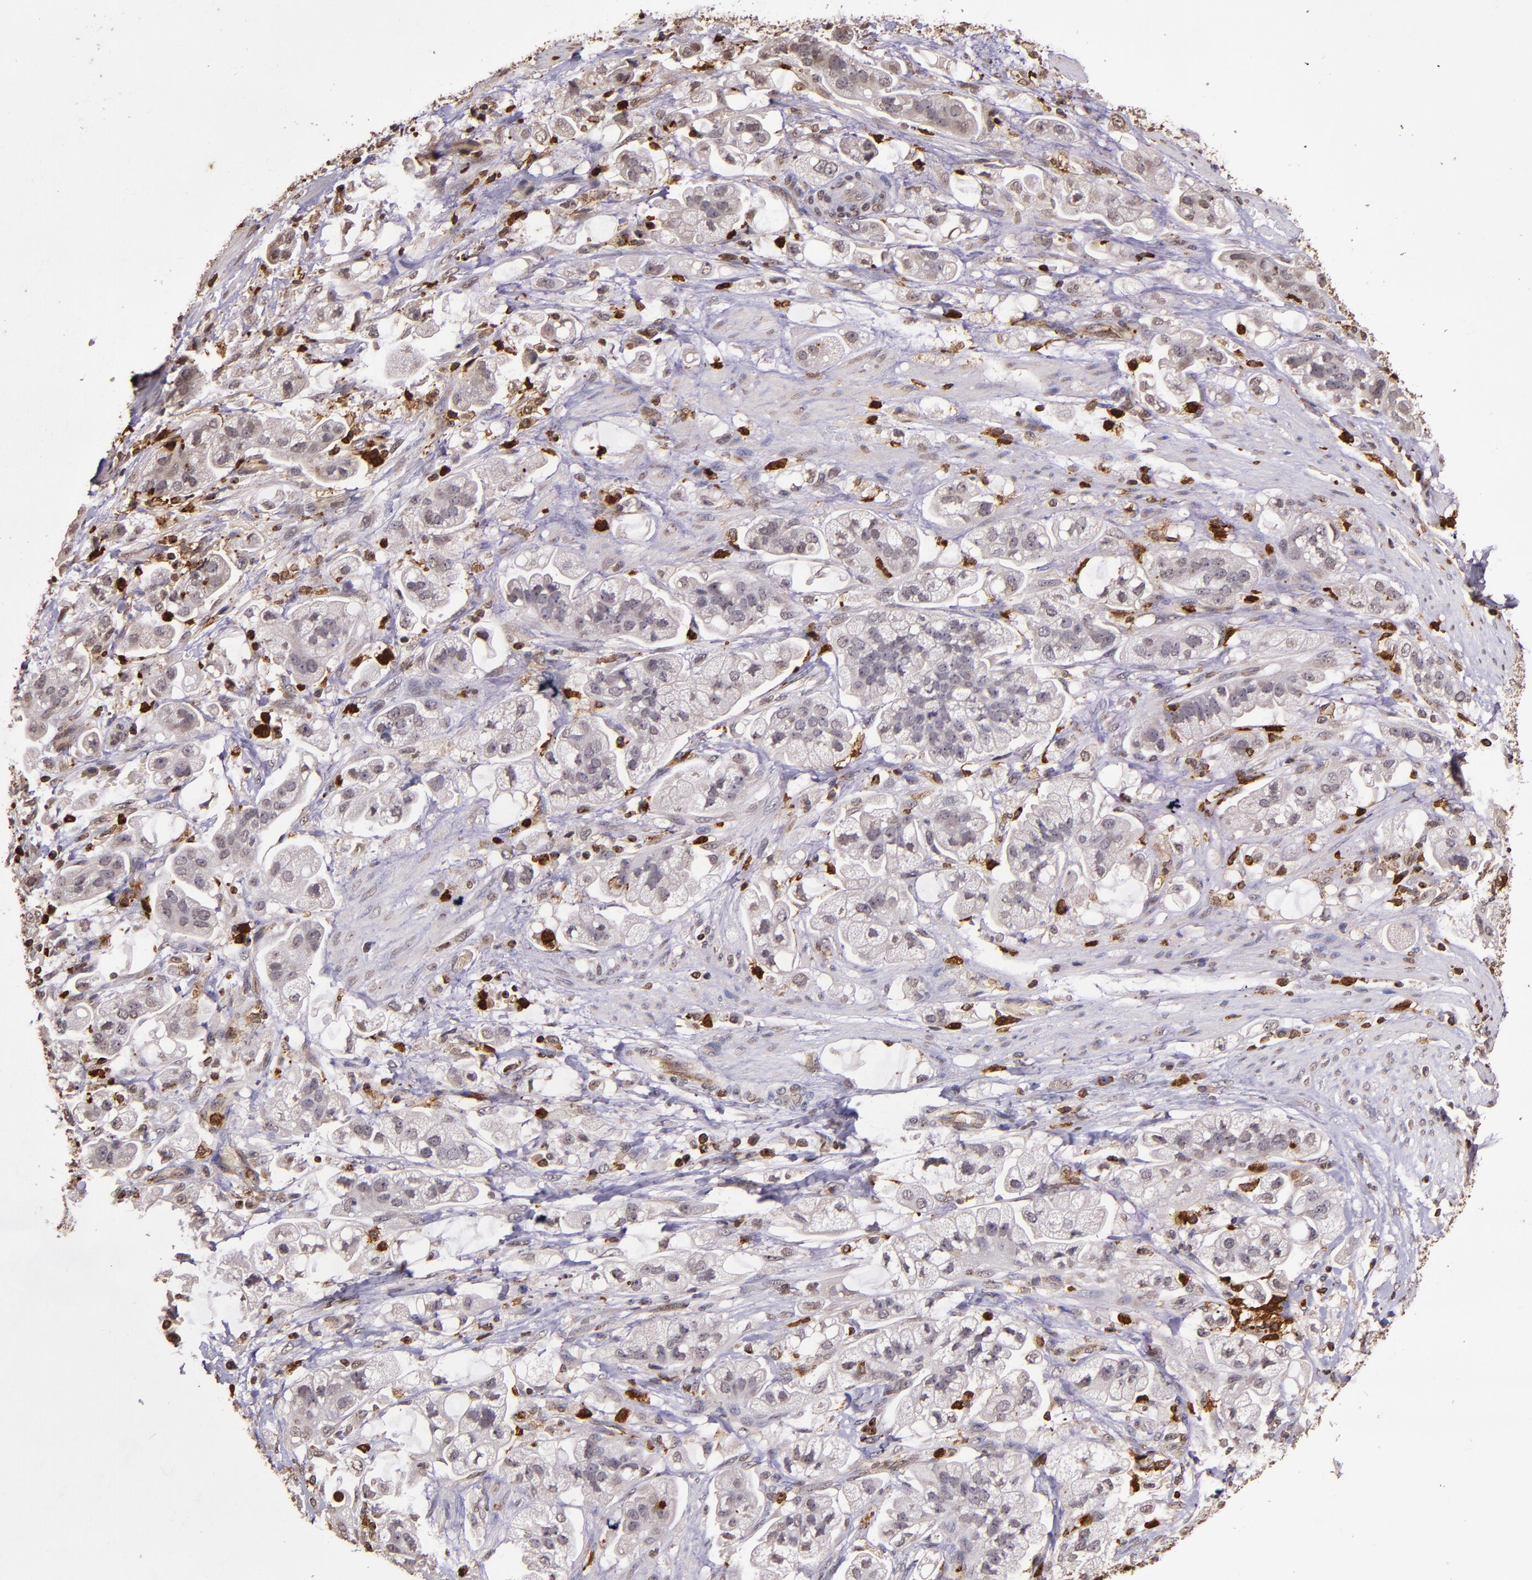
{"staining": {"intensity": "weak", "quantity": "<25%", "location": "cytoplasmic/membranous"}, "tissue": "stomach cancer", "cell_type": "Tumor cells", "image_type": "cancer", "snomed": [{"axis": "morphology", "description": "Adenocarcinoma, NOS"}, {"axis": "topography", "description": "Stomach"}], "caption": "This is an immunohistochemistry histopathology image of adenocarcinoma (stomach). There is no staining in tumor cells.", "gene": "SLC2A3", "patient": {"sex": "male", "age": 62}}